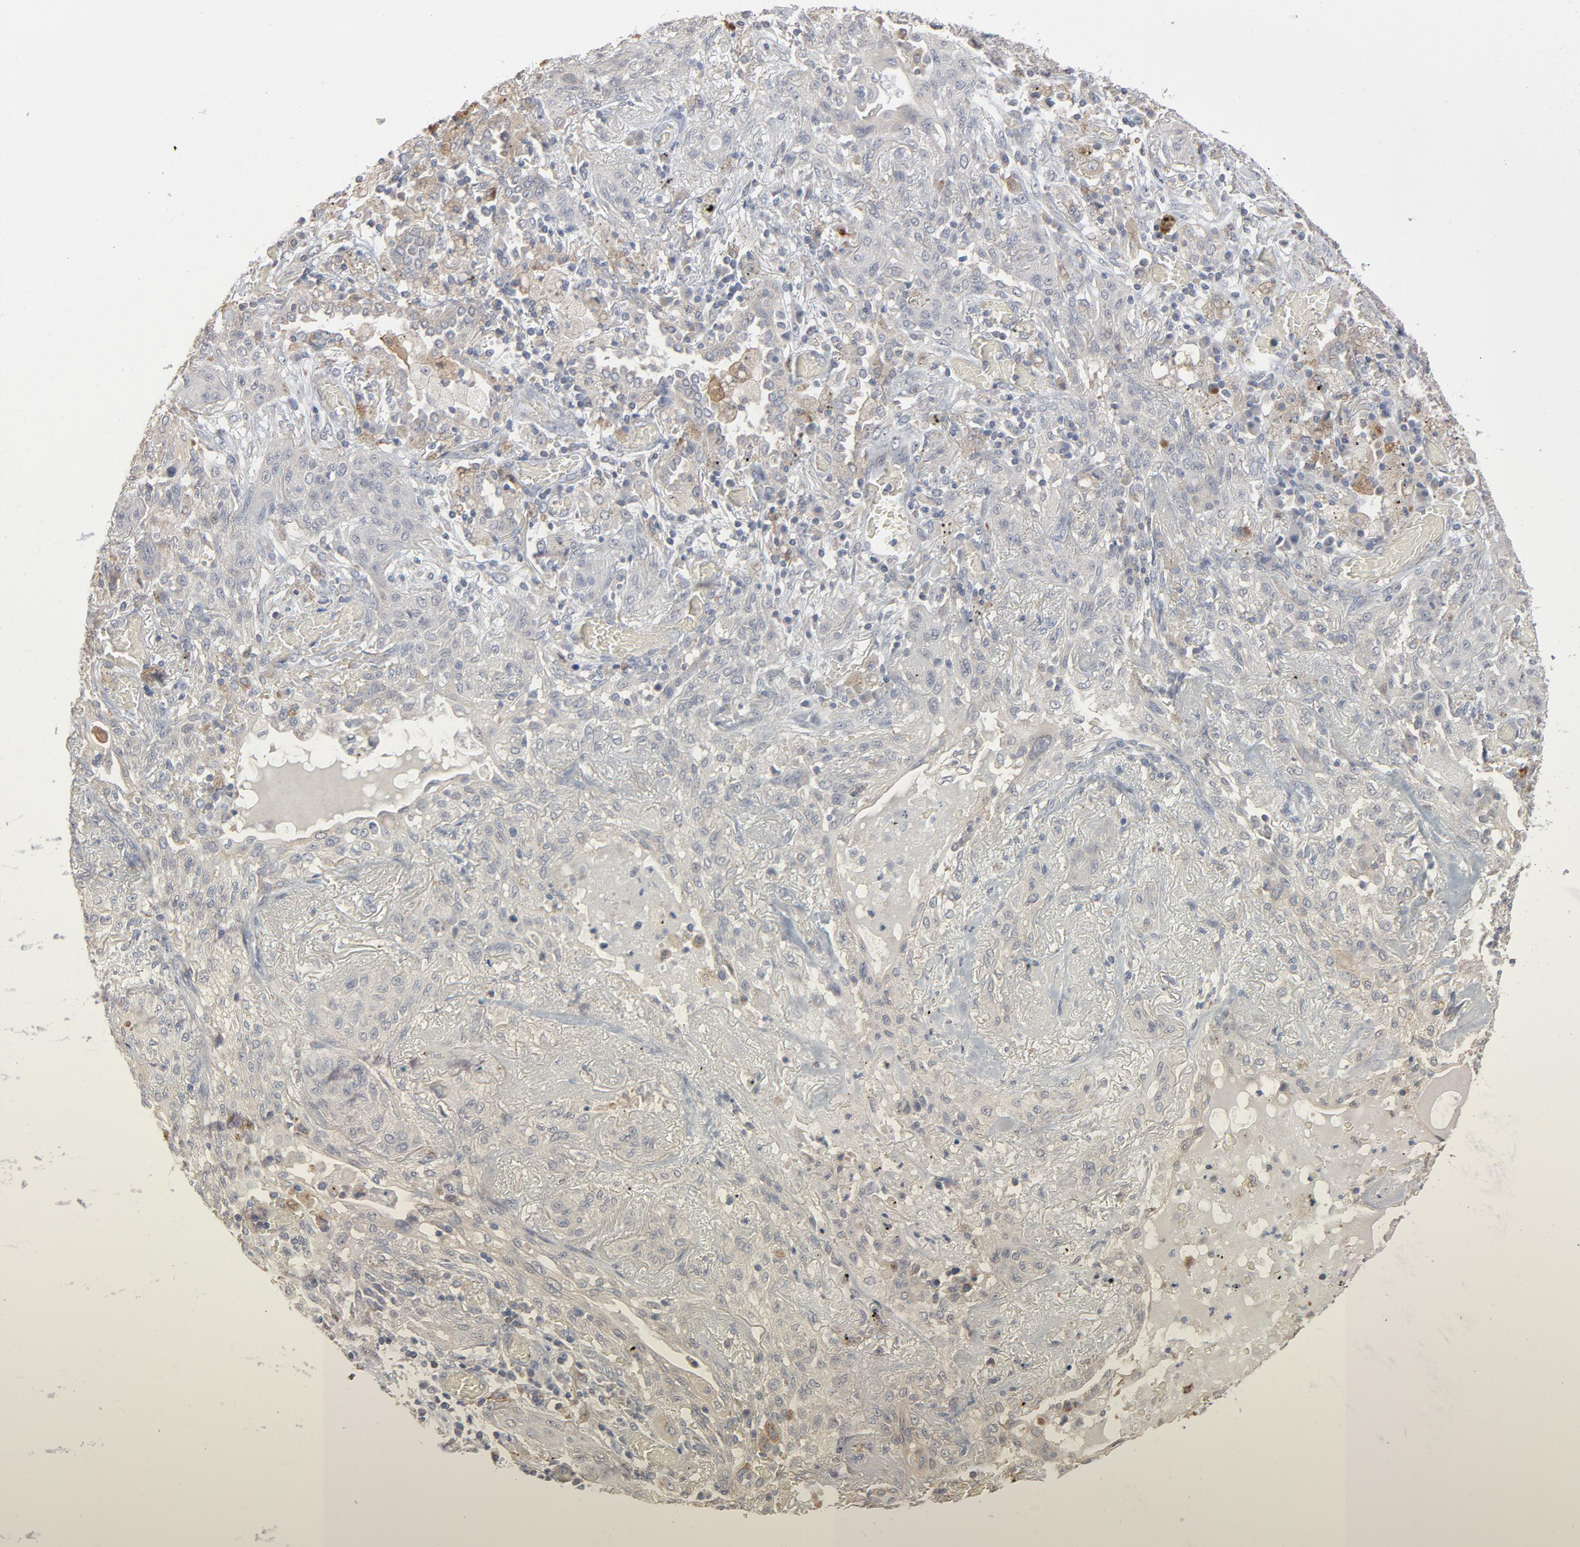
{"staining": {"intensity": "weak", "quantity": "25%-75%", "location": "cytoplasmic/membranous"}, "tissue": "lung cancer", "cell_type": "Tumor cells", "image_type": "cancer", "snomed": [{"axis": "morphology", "description": "Squamous cell carcinoma, NOS"}, {"axis": "topography", "description": "Lung"}], "caption": "Immunohistochemical staining of human lung cancer shows weak cytoplasmic/membranous protein staining in approximately 25%-75% of tumor cells. (Brightfield microscopy of DAB IHC at high magnification).", "gene": "POMT2", "patient": {"sex": "female", "age": 47}}